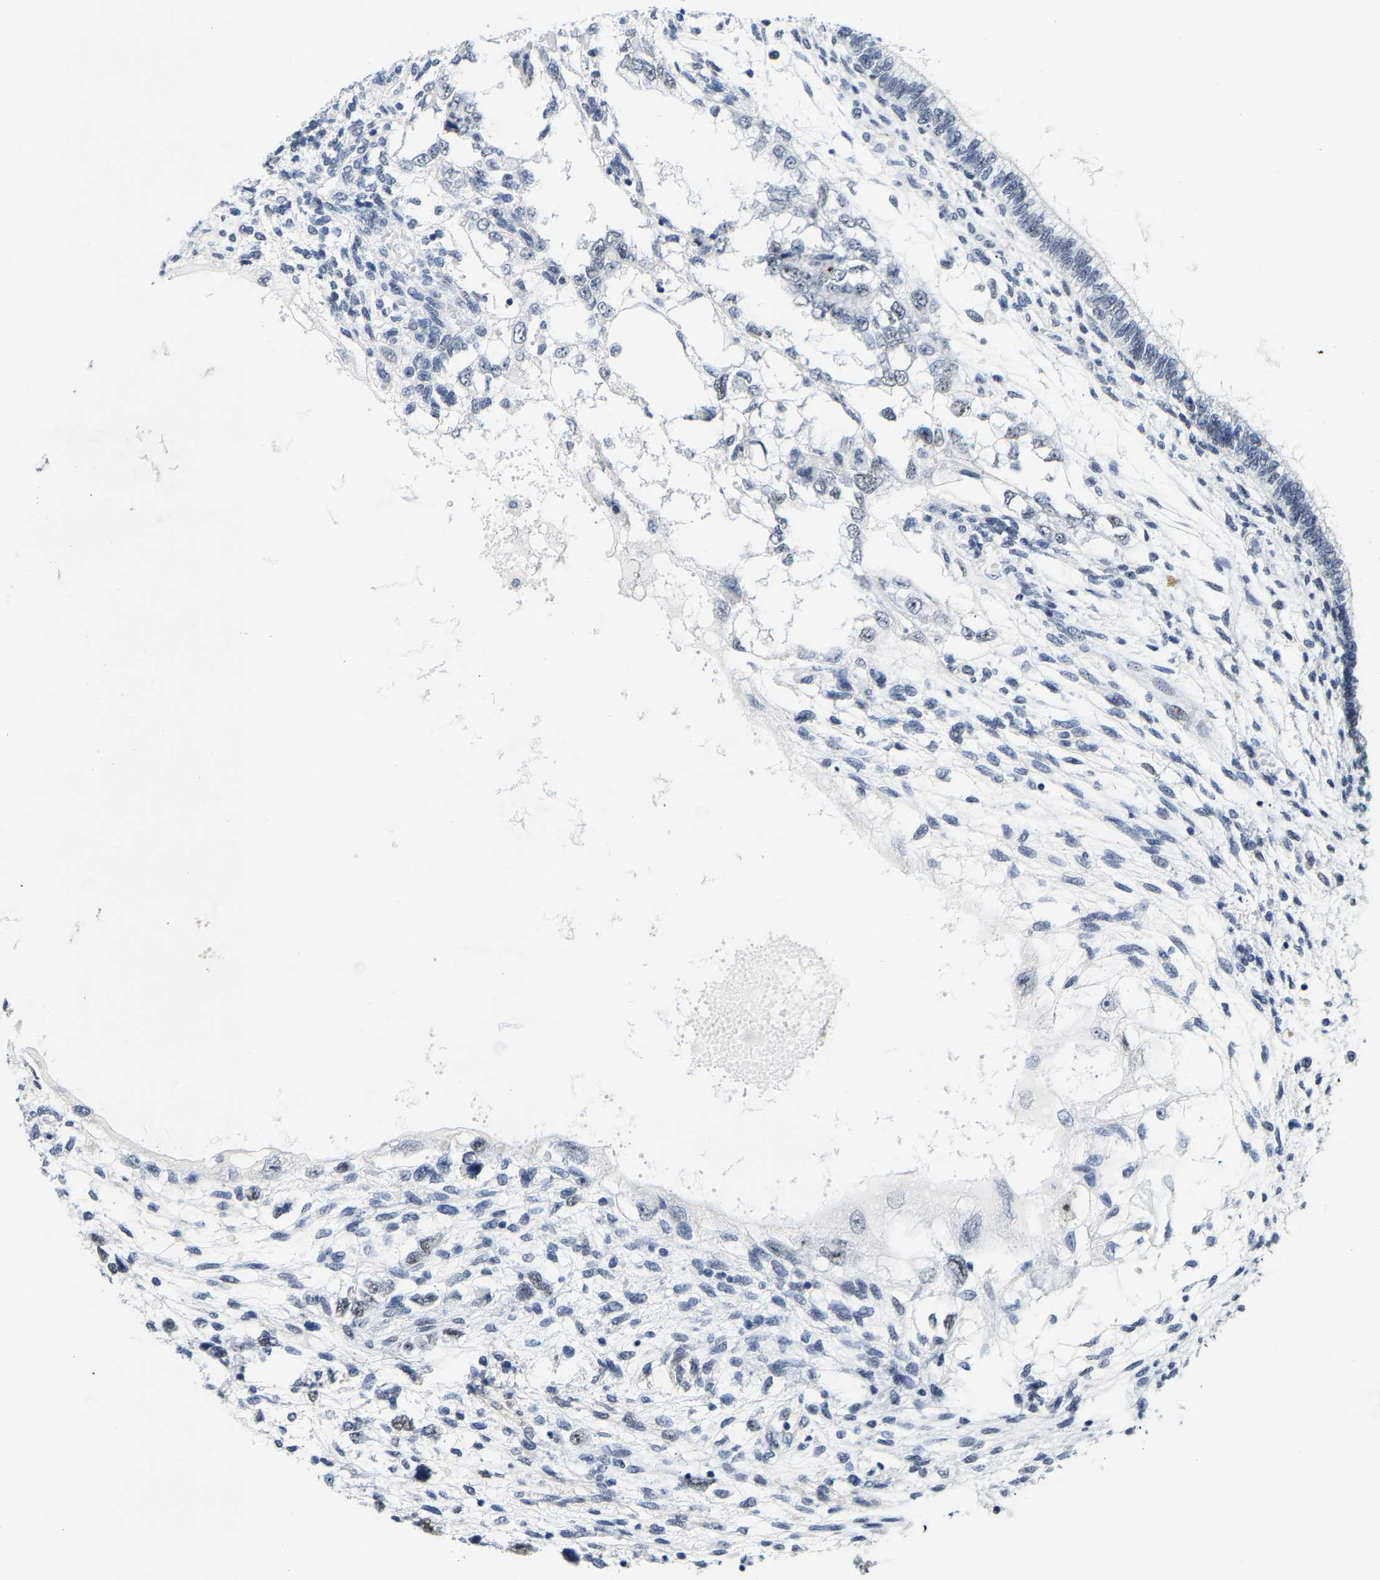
{"staining": {"intensity": "negative", "quantity": "none", "location": "none"}, "tissue": "testis cancer", "cell_type": "Tumor cells", "image_type": "cancer", "snomed": [{"axis": "morphology", "description": "Seminoma, NOS"}, {"axis": "topography", "description": "Testis"}], "caption": "Seminoma (testis) was stained to show a protein in brown. There is no significant expression in tumor cells. (DAB (3,3'-diaminobenzidine) immunohistochemistry (IHC), high magnification).", "gene": "SETD1B", "patient": {"sex": "male", "age": 28}}